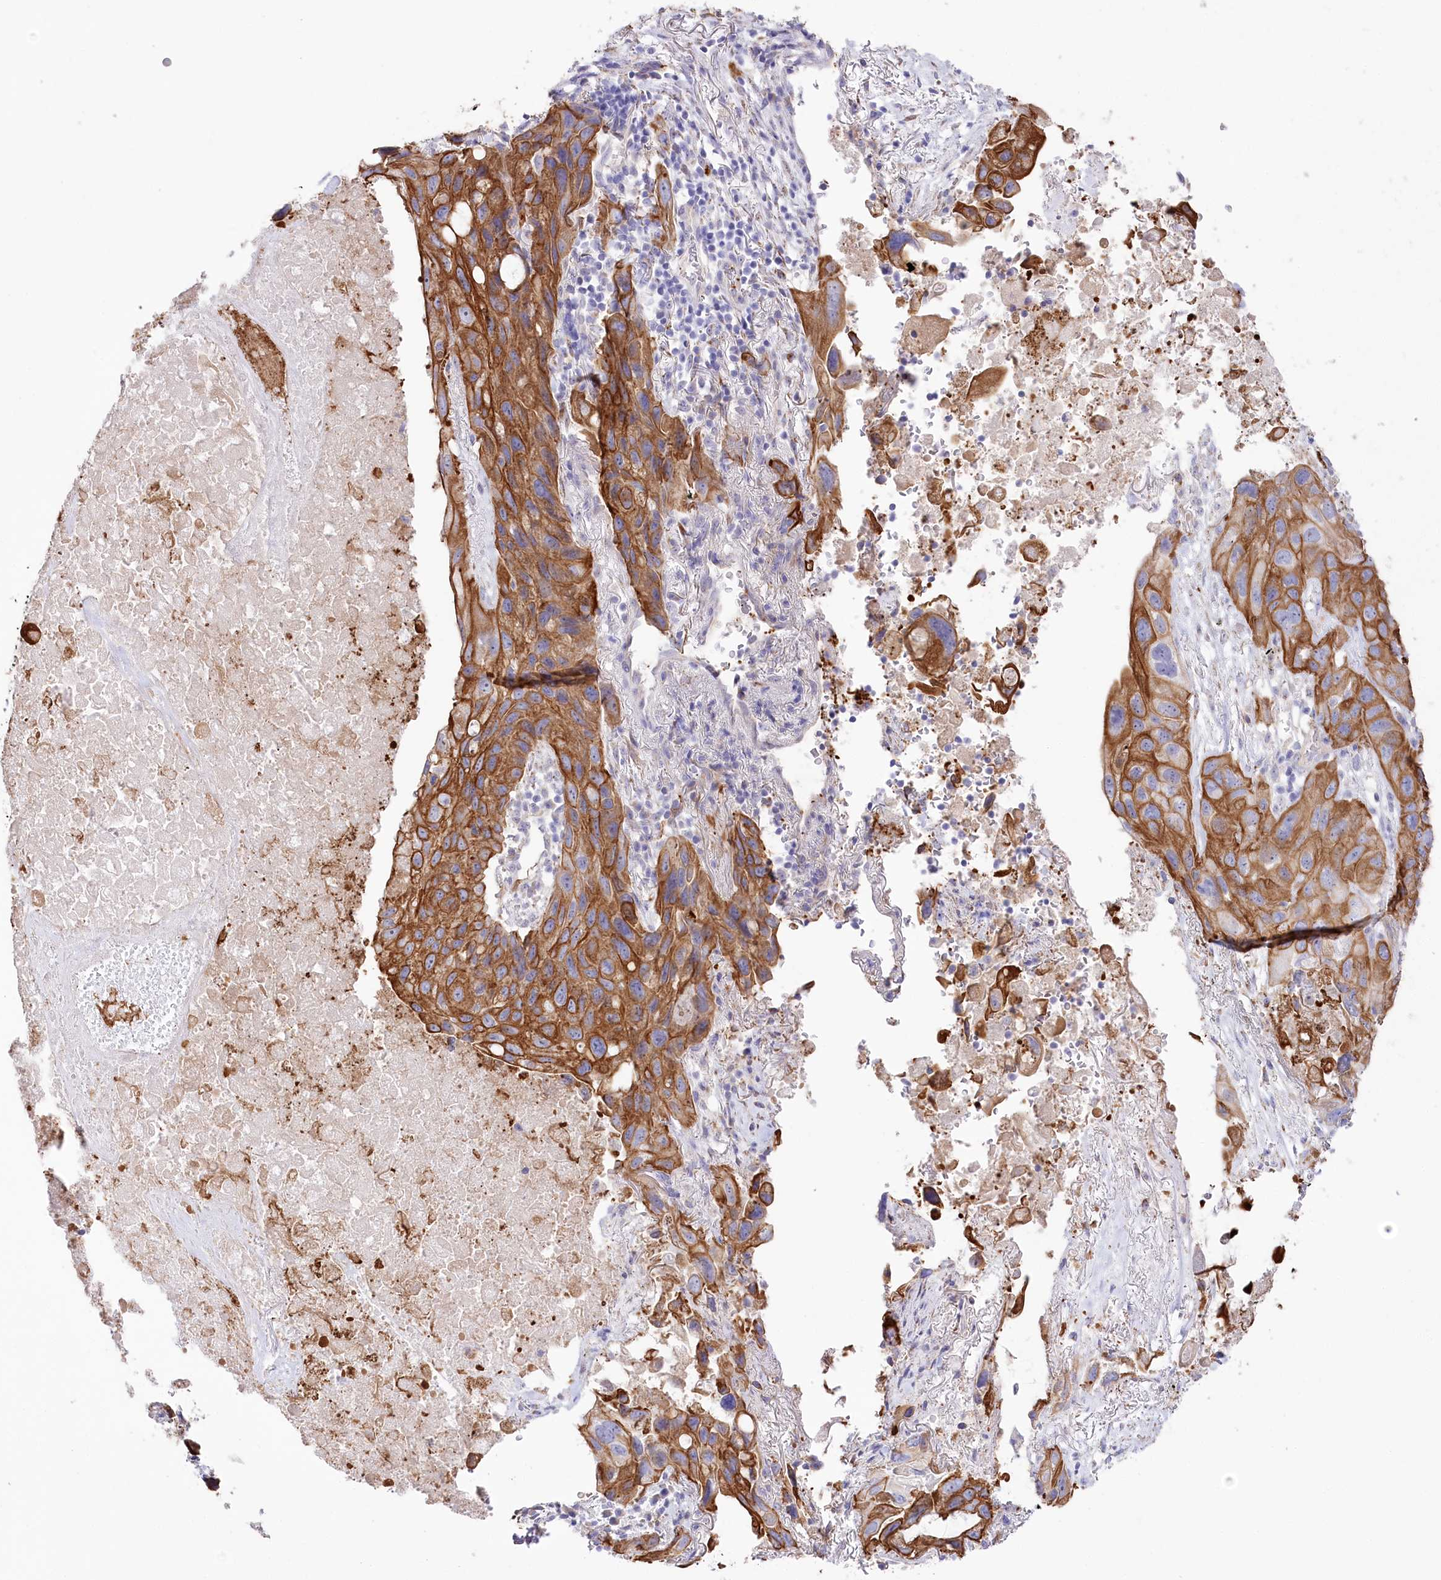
{"staining": {"intensity": "strong", "quantity": ">75%", "location": "cytoplasmic/membranous"}, "tissue": "lung cancer", "cell_type": "Tumor cells", "image_type": "cancer", "snomed": [{"axis": "morphology", "description": "Squamous cell carcinoma, NOS"}, {"axis": "topography", "description": "Lung"}], "caption": "Immunohistochemical staining of human lung squamous cell carcinoma shows high levels of strong cytoplasmic/membranous protein positivity in about >75% of tumor cells.", "gene": "SLC39A10", "patient": {"sex": "female", "age": 73}}